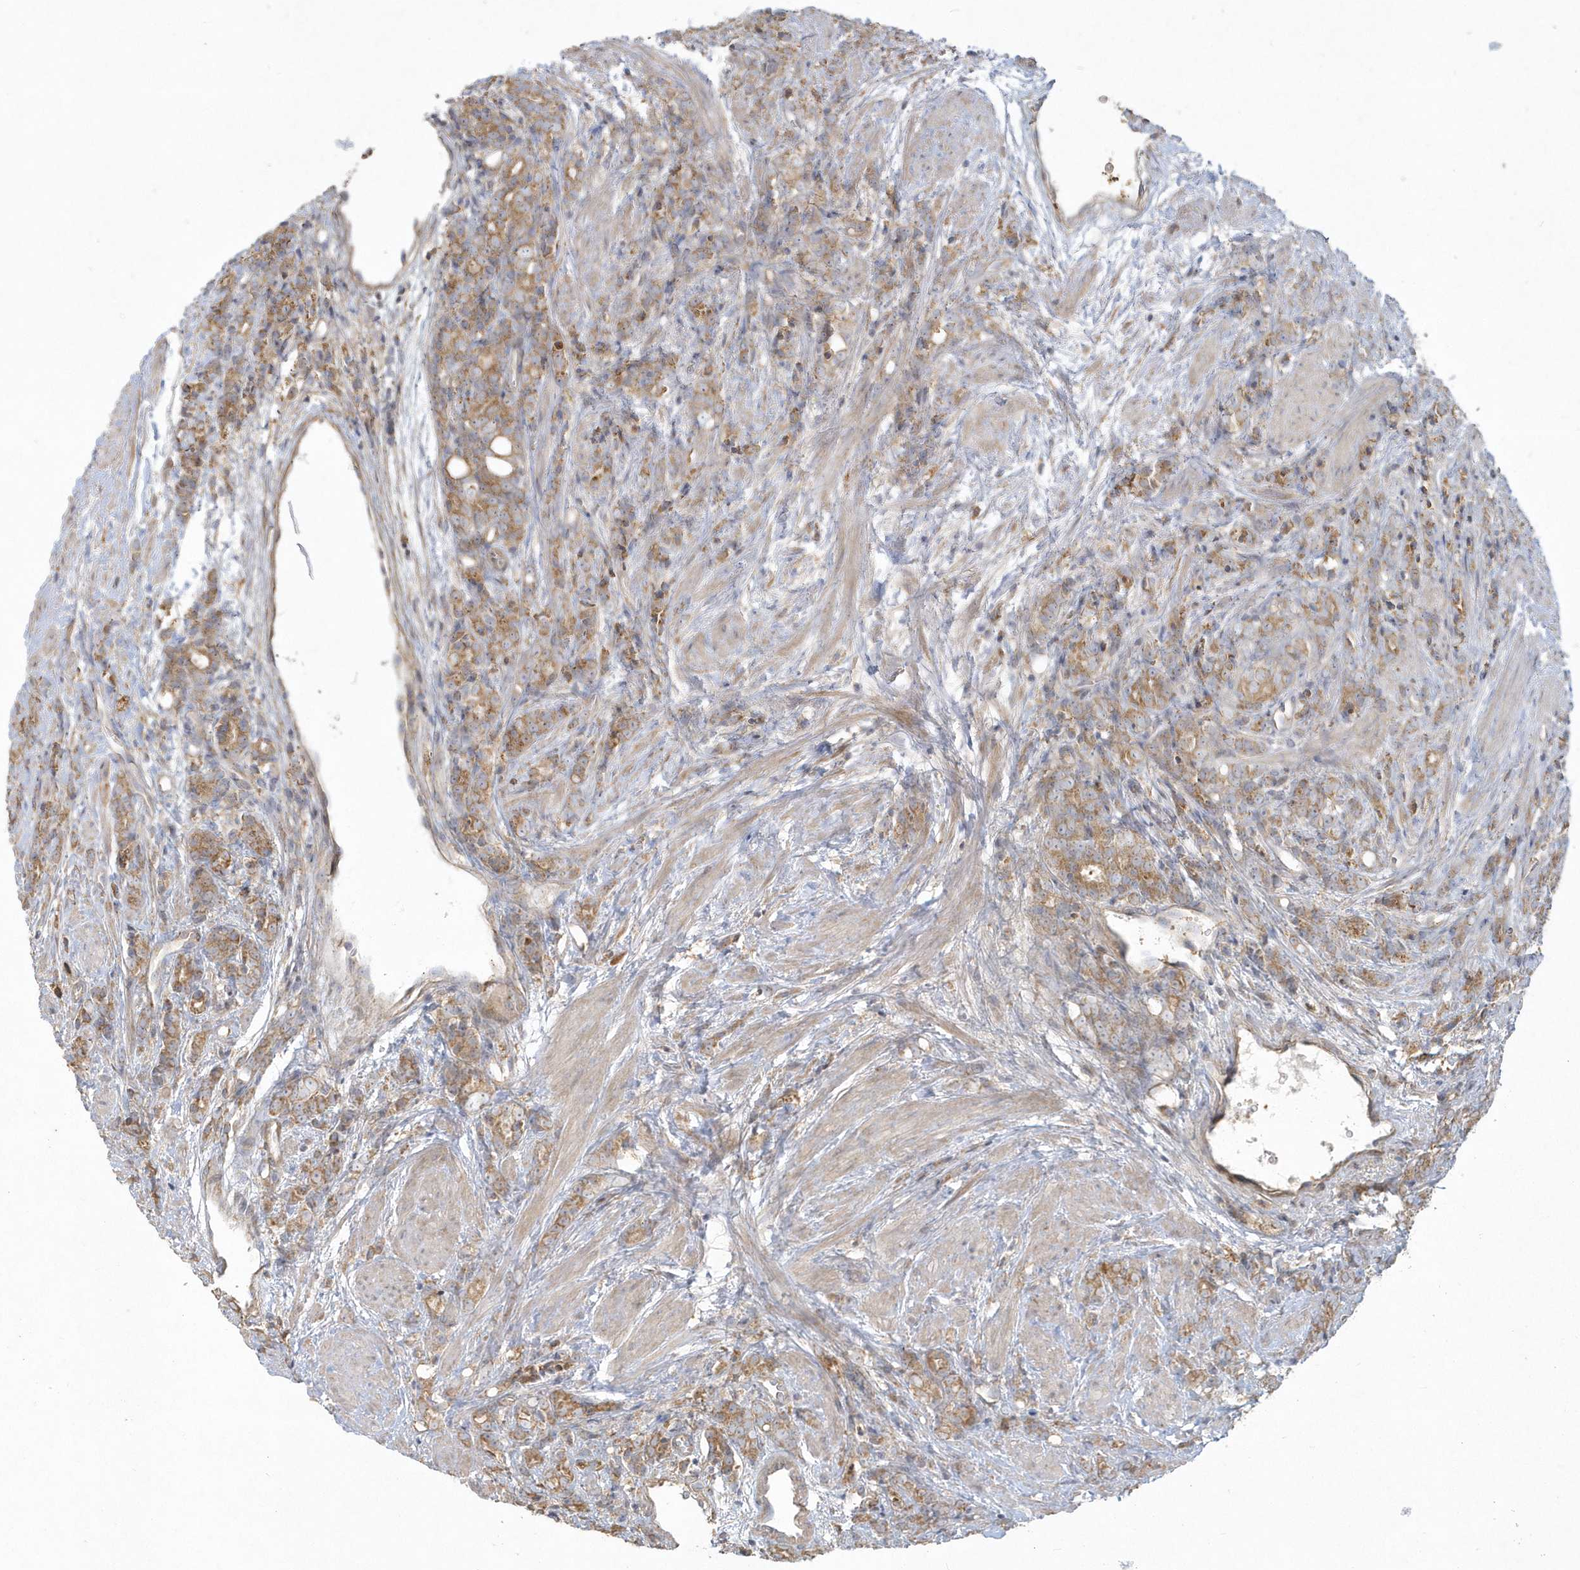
{"staining": {"intensity": "moderate", "quantity": ">75%", "location": "cytoplasmic/membranous"}, "tissue": "prostate cancer", "cell_type": "Tumor cells", "image_type": "cancer", "snomed": [{"axis": "morphology", "description": "Adenocarcinoma, High grade"}, {"axis": "topography", "description": "Prostate"}], "caption": "Prostate cancer (high-grade adenocarcinoma) tissue reveals moderate cytoplasmic/membranous expression in approximately >75% of tumor cells", "gene": "BLTP3A", "patient": {"sex": "male", "age": 62}}